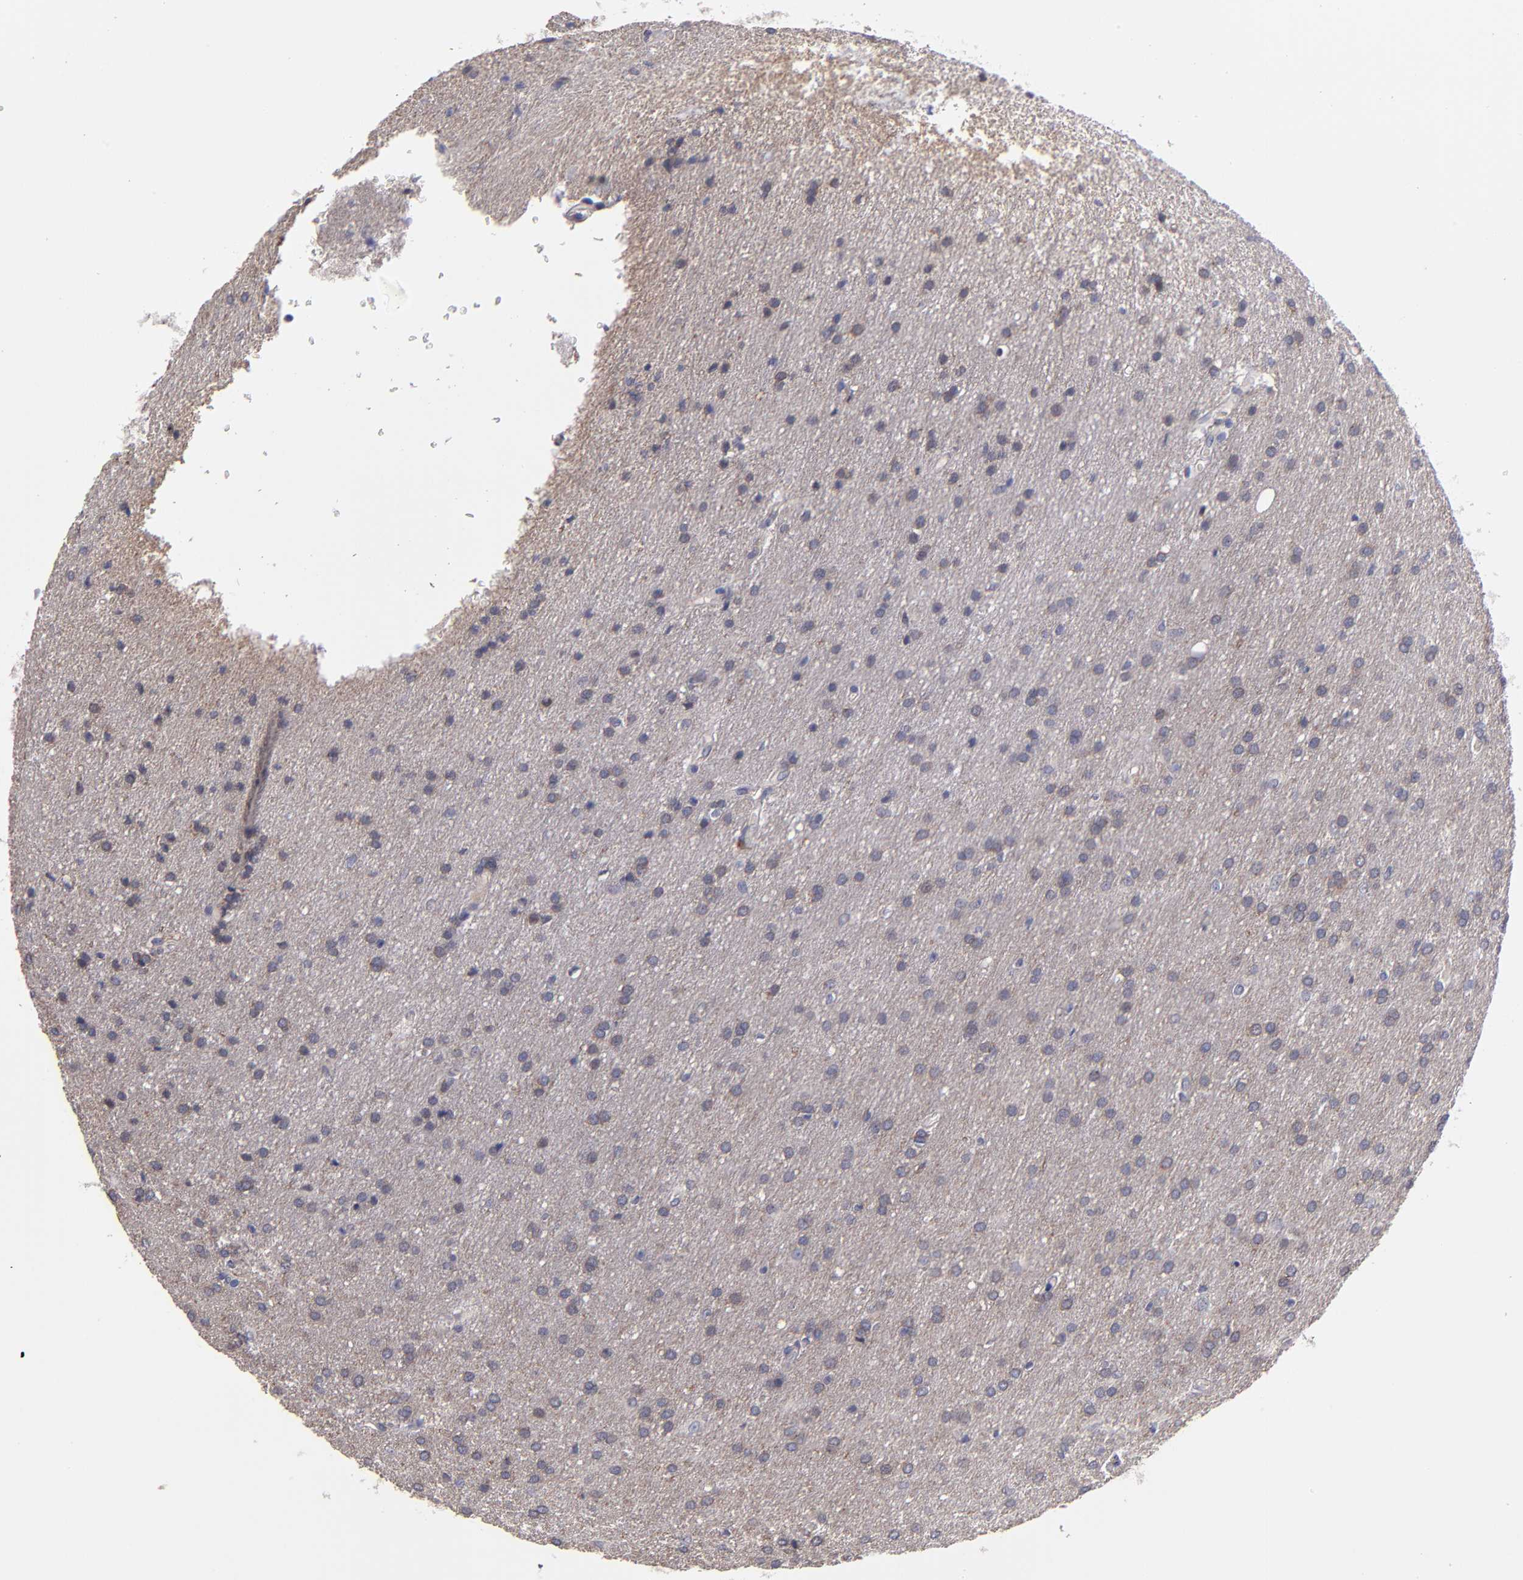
{"staining": {"intensity": "weak", "quantity": ">75%", "location": "cytoplasmic/membranous"}, "tissue": "glioma", "cell_type": "Tumor cells", "image_type": "cancer", "snomed": [{"axis": "morphology", "description": "Glioma, malignant, Low grade"}, {"axis": "topography", "description": "Brain"}], "caption": "An image of glioma stained for a protein exhibits weak cytoplasmic/membranous brown staining in tumor cells. (Brightfield microscopy of DAB IHC at high magnification).", "gene": "EIF3L", "patient": {"sex": "female", "age": 32}}